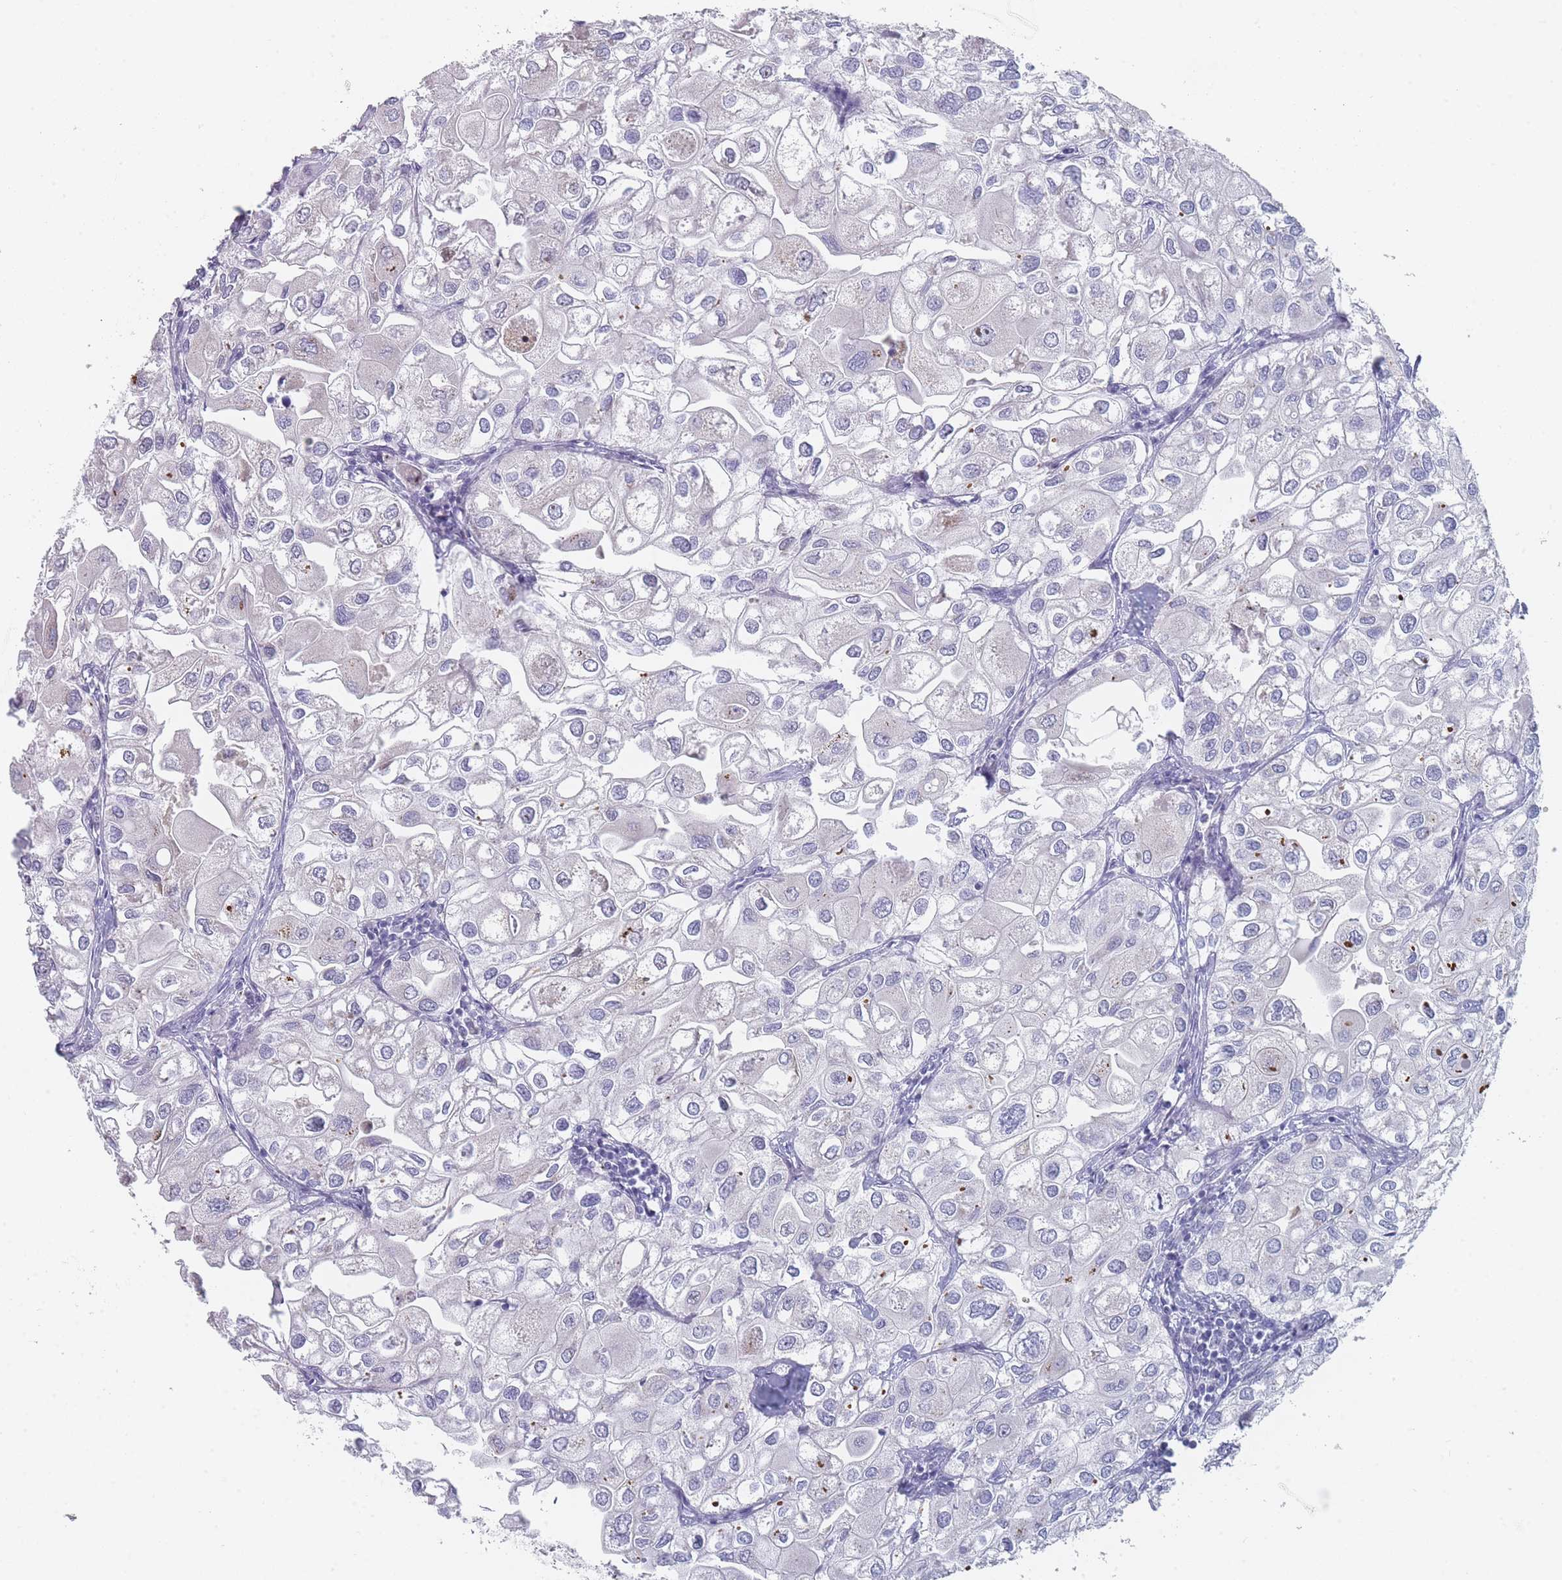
{"staining": {"intensity": "negative", "quantity": "none", "location": "none"}, "tissue": "urothelial cancer", "cell_type": "Tumor cells", "image_type": "cancer", "snomed": [{"axis": "morphology", "description": "Urothelial carcinoma, High grade"}, {"axis": "topography", "description": "Urinary bladder"}], "caption": "This is an immunohistochemistry (IHC) photomicrograph of urothelial cancer. There is no staining in tumor cells.", "gene": "RNF8", "patient": {"sex": "male", "age": 64}}